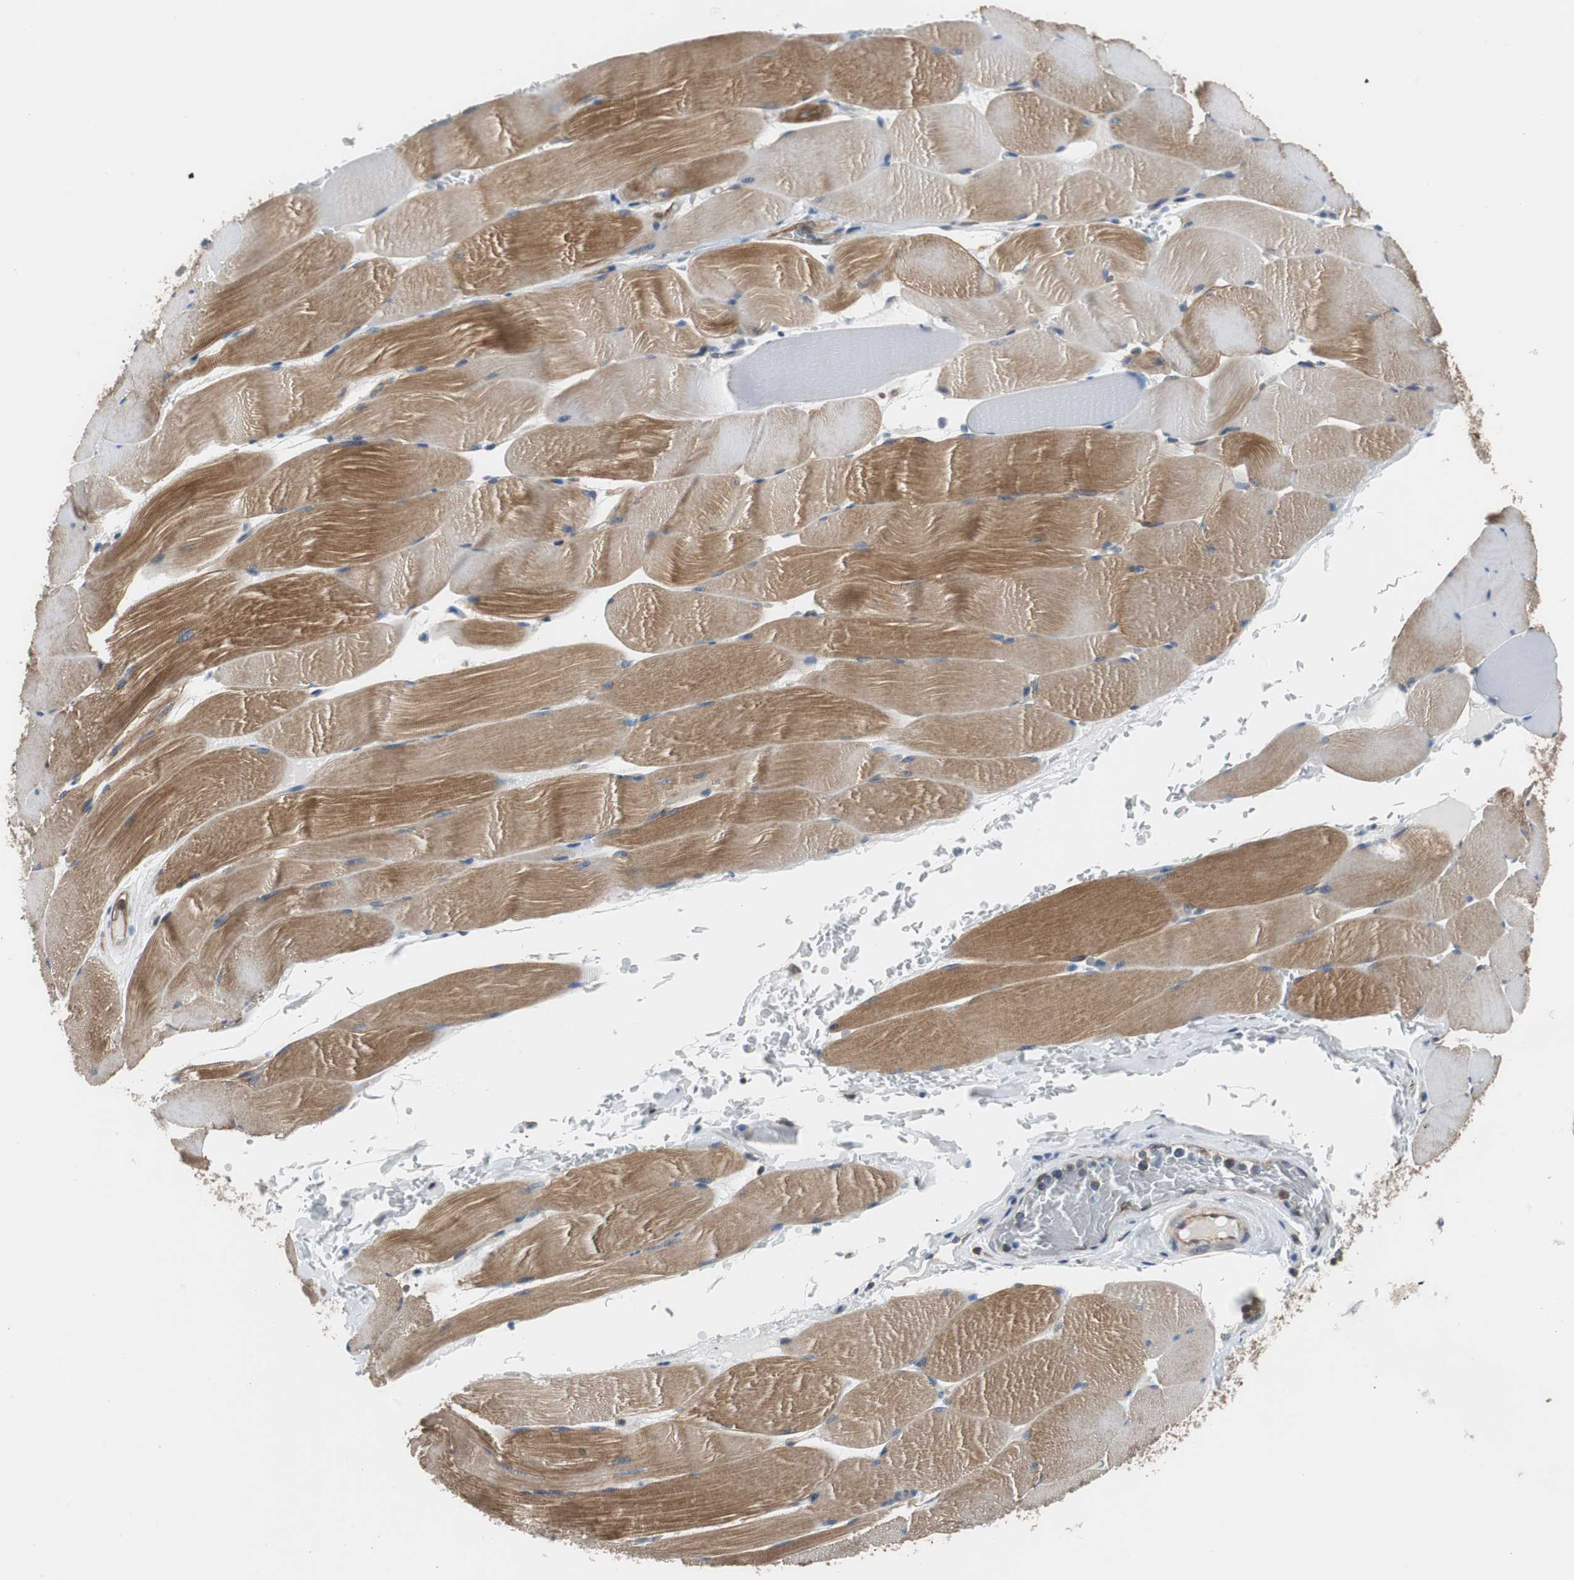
{"staining": {"intensity": "moderate", "quantity": ">75%", "location": "cytoplasmic/membranous"}, "tissue": "skeletal muscle", "cell_type": "Myocytes", "image_type": "normal", "snomed": [{"axis": "morphology", "description": "Normal tissue, NOS"}, {"axis": "topography", "description": "Skeletal muscle"}], "caption": "Protein staining reveals moderate cytoplasmic/membranous staining in approximately >75% of myocytes in unremarkable skeletal muscle. Nuclei are stained in blue.", "gene": "KIF3B", "patient": {"sex": "male", "age": 62}}